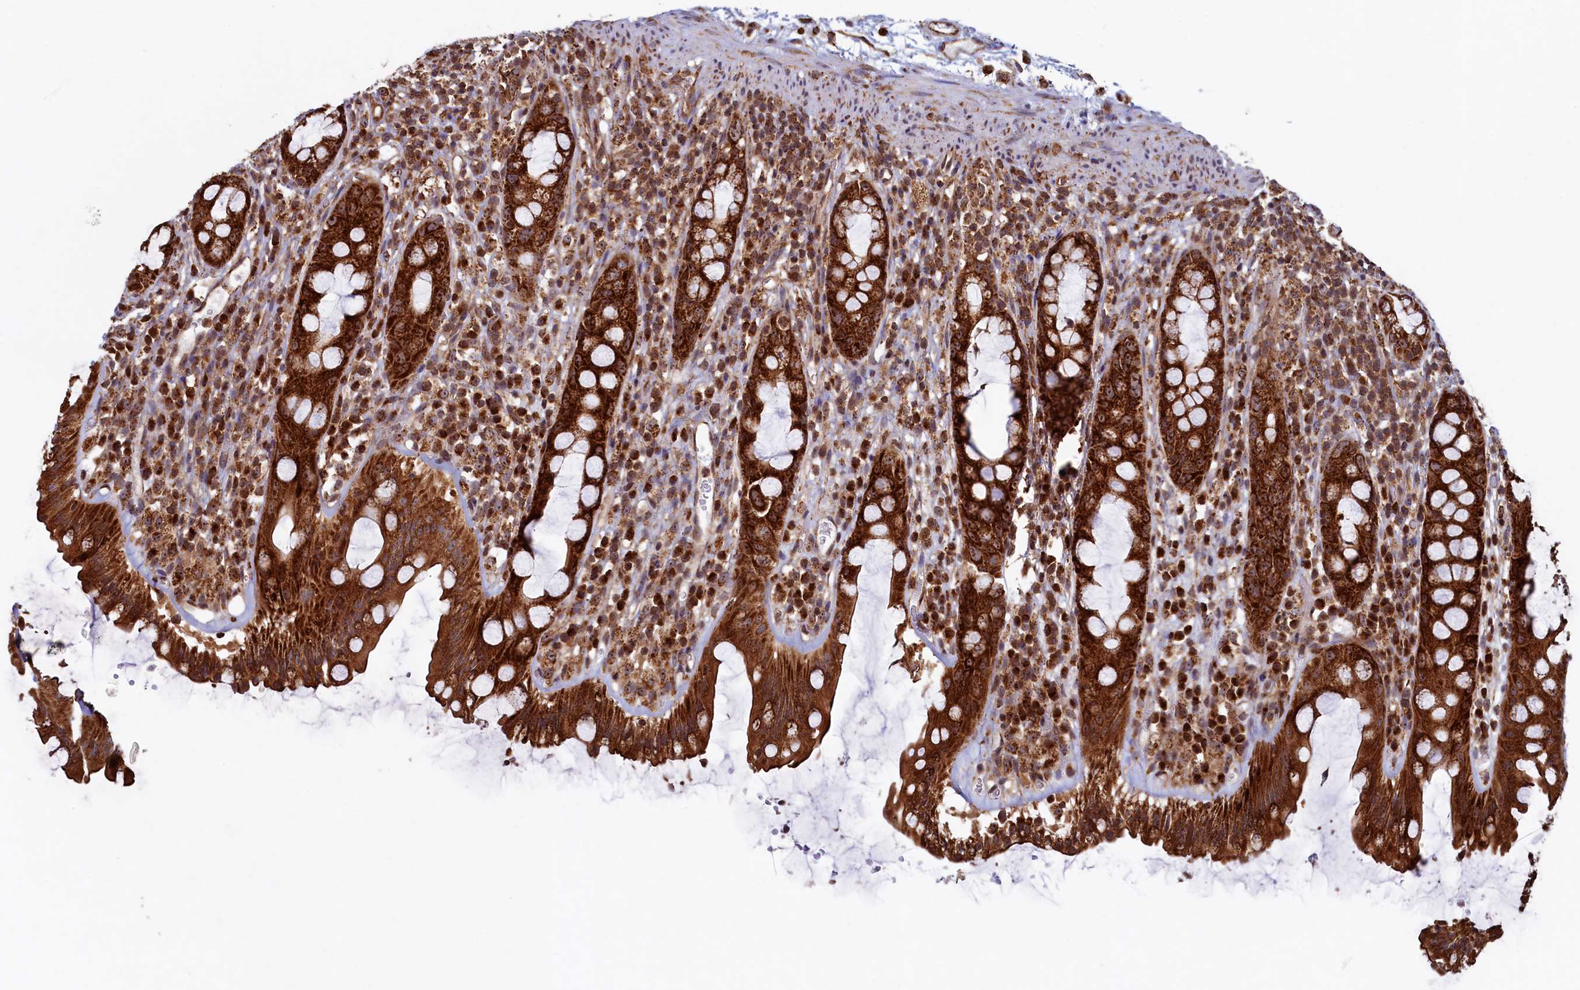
{"staining": {"intensity": "strong", "quantity": ">75%", "location": "cytoplasmic/membranous"}, "tissue": "rectum", "cell_type": "Glandular cells", "image_type": "normal", "snomed": [{"axis": "morphology", "description": "Normal tissue, NOS"}, {"axis": "topography", "description": "Rectum"}], "caption": "About >75% of glandular cells in benign human rectum exhibit strong cytoplasmic/membranous protein positivity as visualized by brown immunohistochemical staining.", "gene": "UBE3B", "patient": {"sex": "female", "age": 57}}